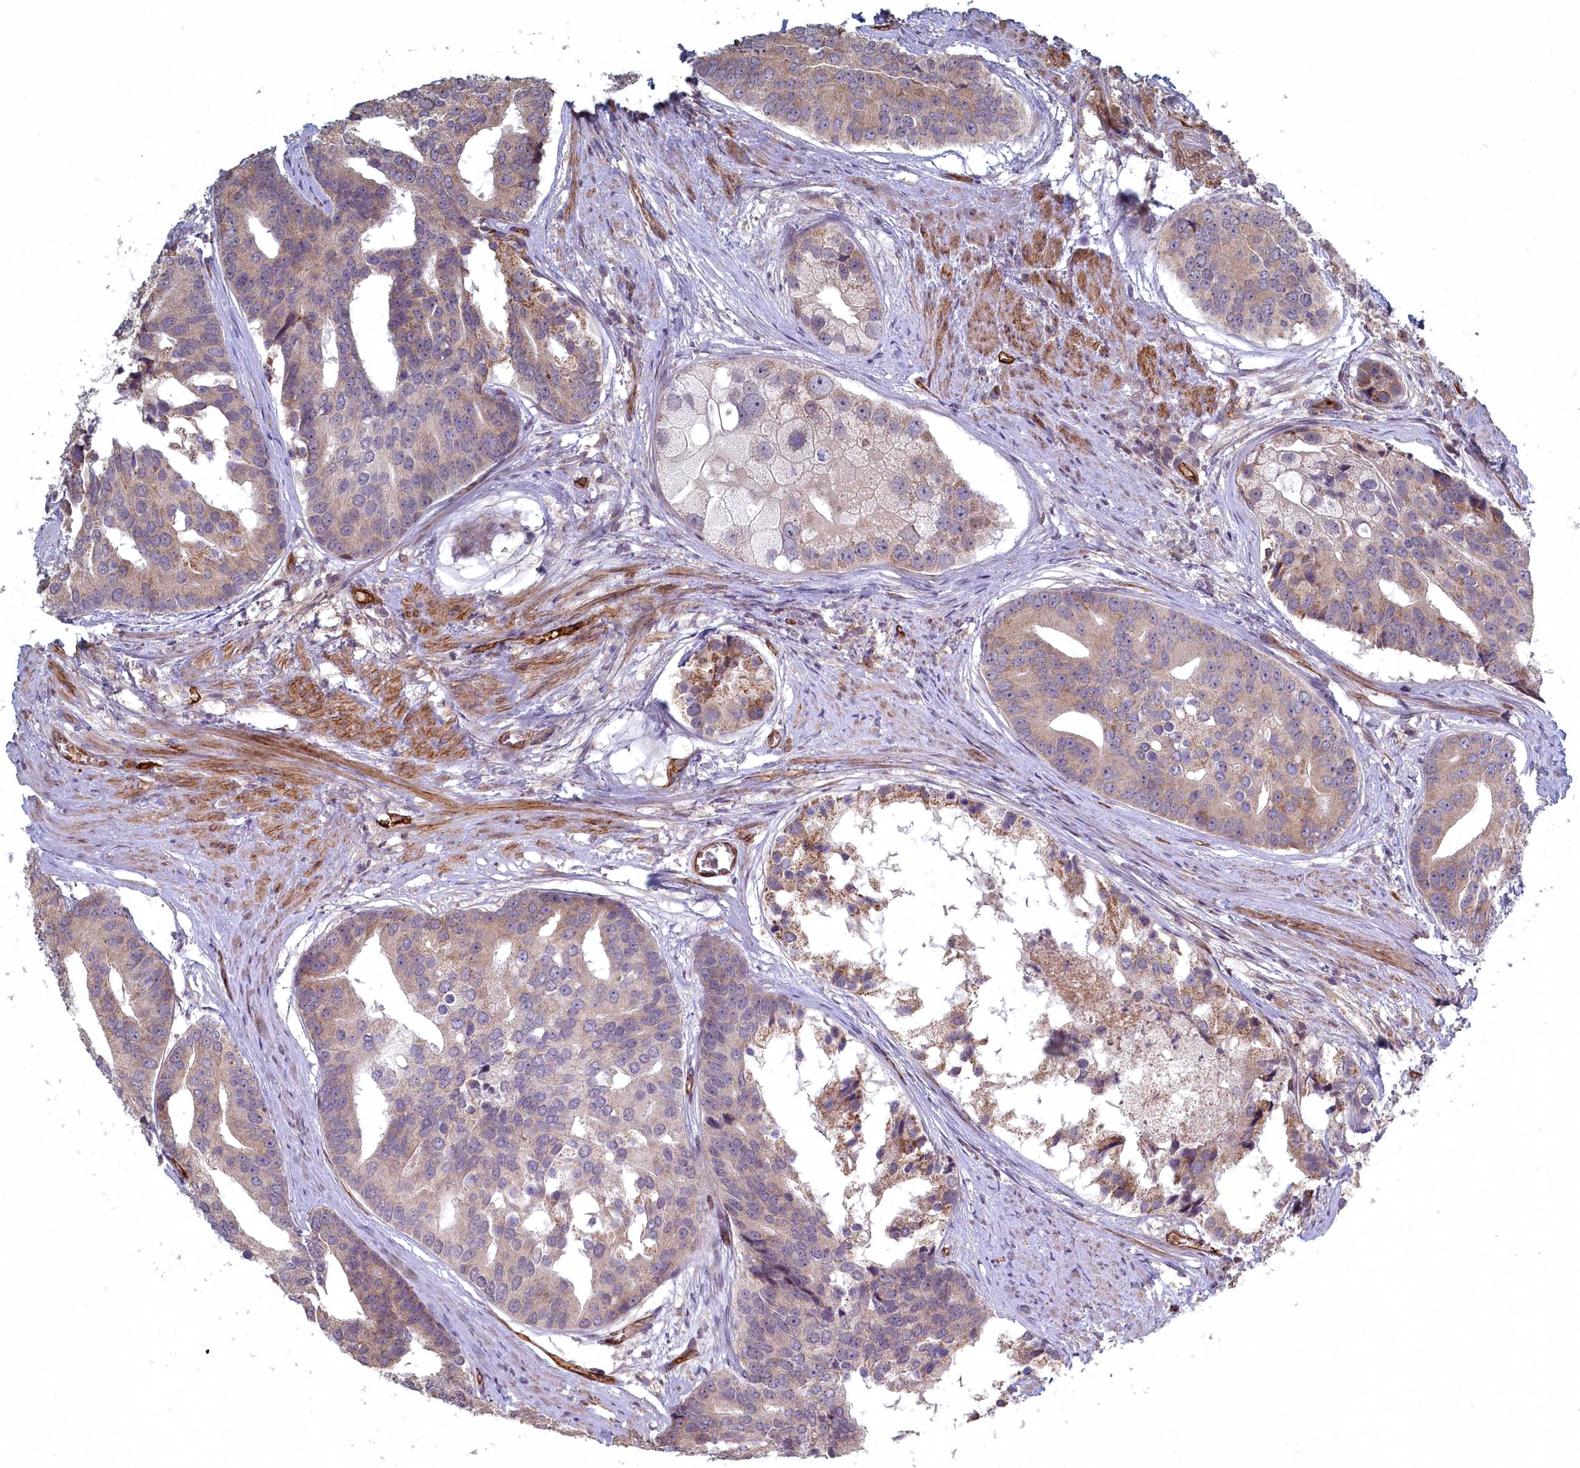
{"staining": {"intensity": "moderate", "quantity": "25%-75%", "location": "cytoplasmic/membranous"}, "tissue": "prostate cancer", "cell_type": "Tumor cells", "image_type": "cancer", "snomed": [{"axis": "morphology", "description": "Adenocarcinoma, High grade"}, {"axis": "topography", "description": "Prostate"}], "caption": "Moderate cytoplasmic/membranous staining for a protein is appreciated in approximately 25%-75% of tumor cells of prostate high-grade adenocarcinoma using immunohistochemistry.", "gene": "TSPYL4", "patient": {"sex": "male", "age": 62}}